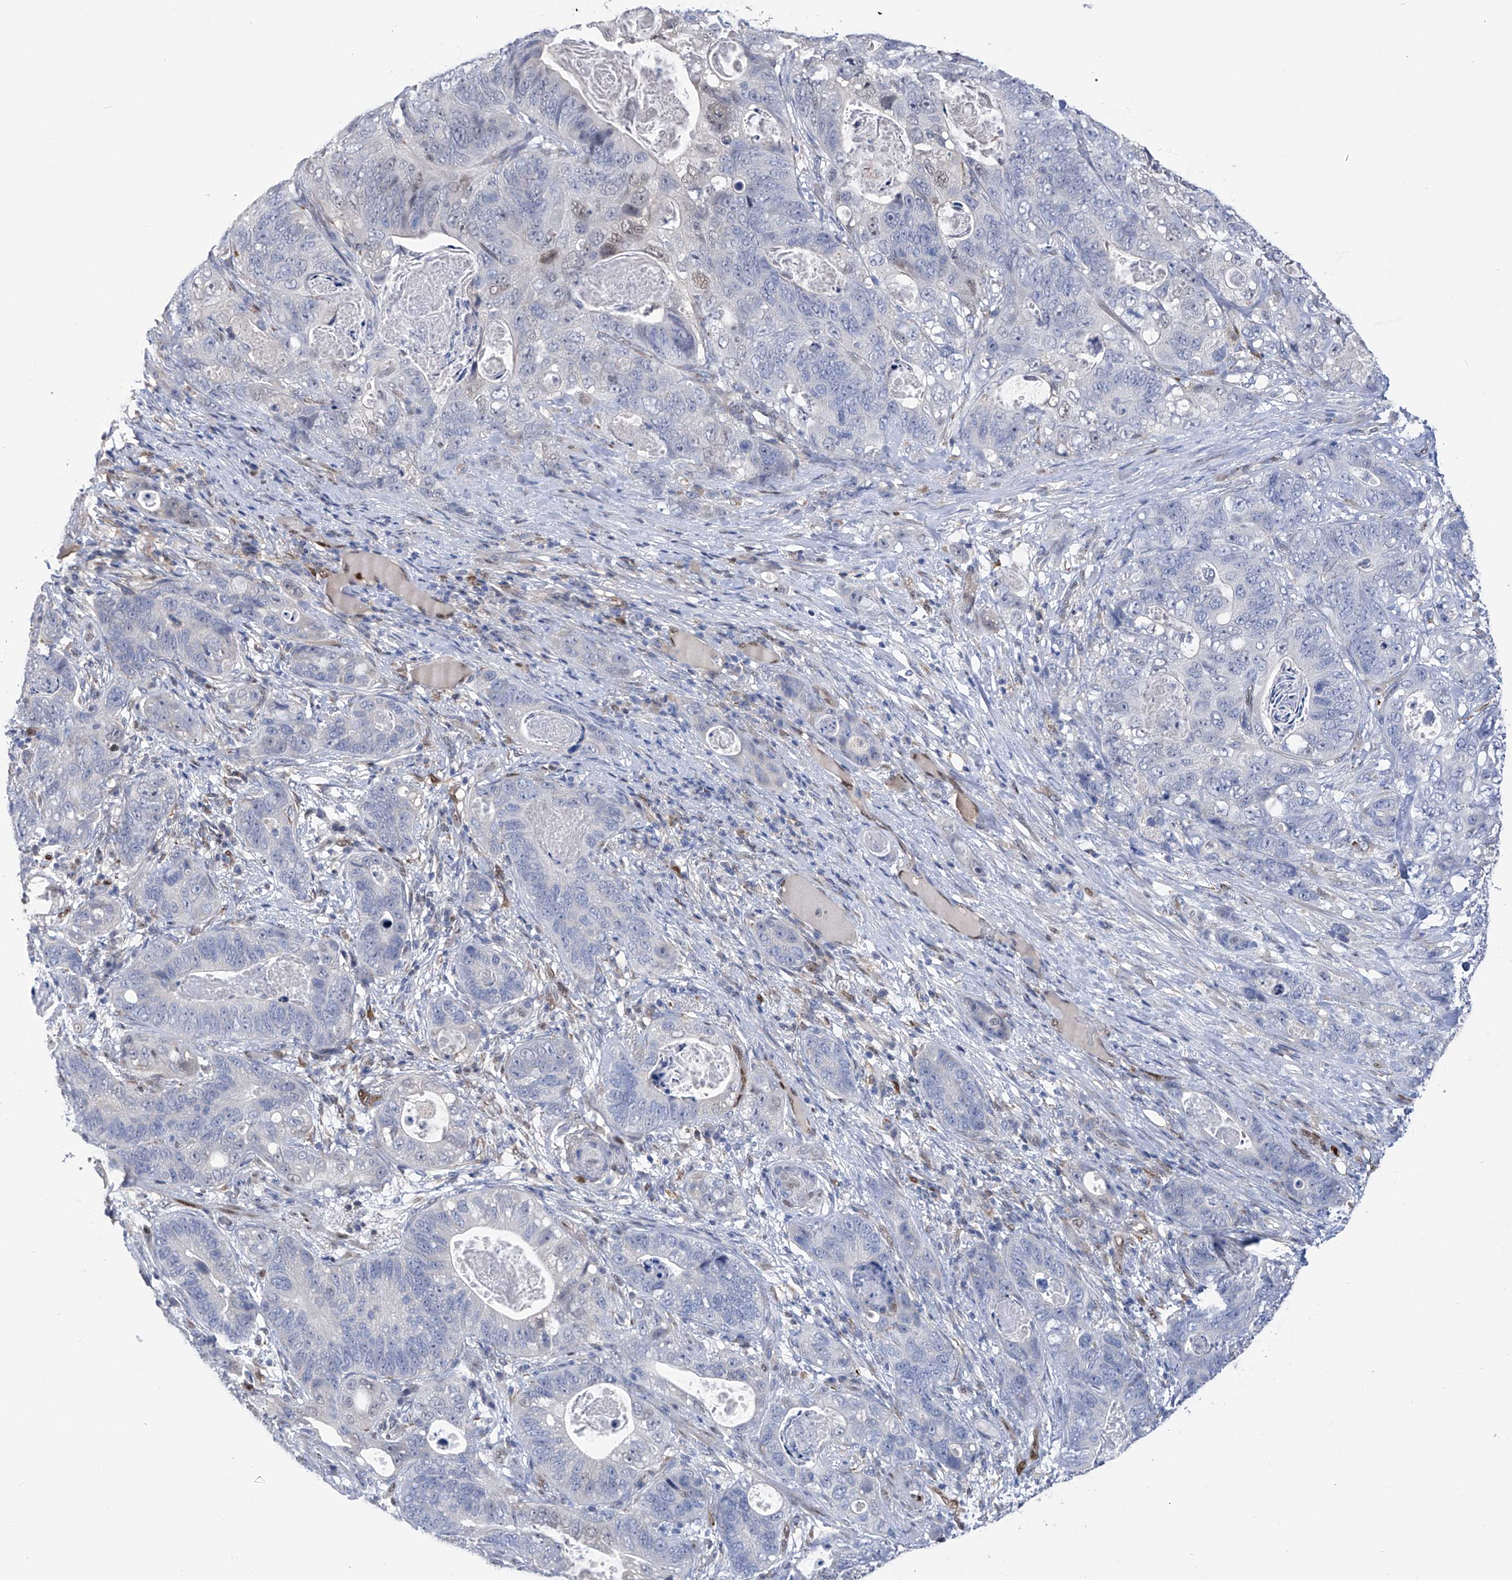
{"staining": {"intensity": "negative", "quantity": "none", "location": "none"}, "tissue": "stomach cancer", "cell_type": "Tumor cells", "image_type": "cancer", "snomed": [{"axis": "morphology", "description": "Normal tissue, NOS"}, {"axis": "morphology", "description": "Adenocarcinoma, NOS"}, {"axis": "topography", "description": "Stomach"}], "caption": "Immunohistochemistry image of stomach cancer stained for a protein (brown), which displays no positivity in tumor cells. Brightfield microscopy of immunohistochemistry (IHC) stained with DAB (brown) and hematoxylin (blue), captured at high magnification.", "gene": "PHF20", "patient": {"sex": "female", "age": 89}}